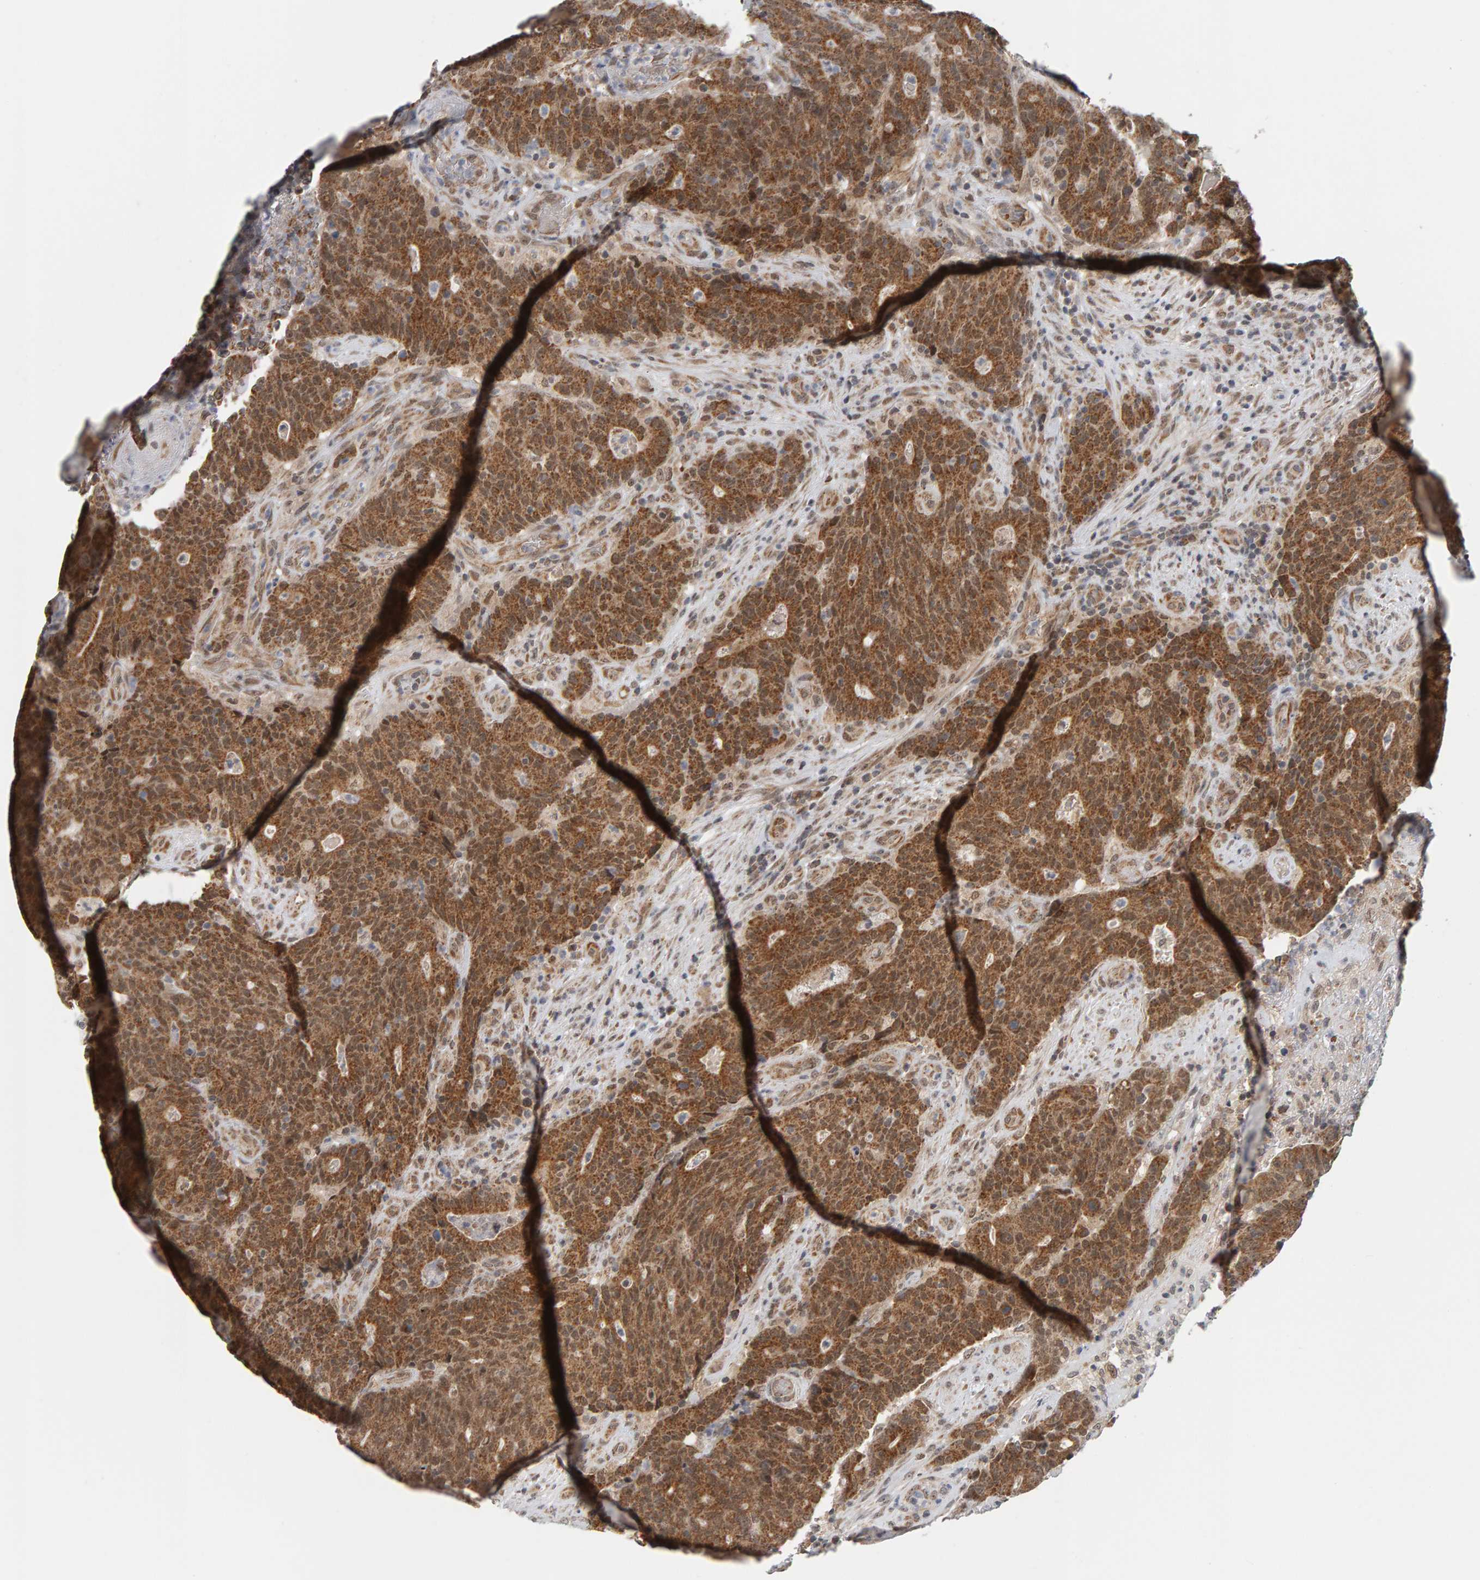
{"staining": {"intensity": "moderate", "quantity": ">75%", "location": "cytoplasmic/membranous,nuclear"}, "tissue": "colorectal cancer", "cell_type": "Tumor cells", "image_type": "cancer", "snomed": [{"axis": "morphology", "description": "Normal tissue, NOS"}, {"axis": "morphology", "description": "Adenocarcinoma, NOS"}, {"axis": "topography", "description": "Colon"}], "caption": "Moderate cytoplasmic/membranous and nuclear expression for a protein is present in approximately >75% of tumor cells of colorectal cancer using immunohistochemistry.", "gene": "DAP3", "patient": {"sex": "female", "age": 75}}